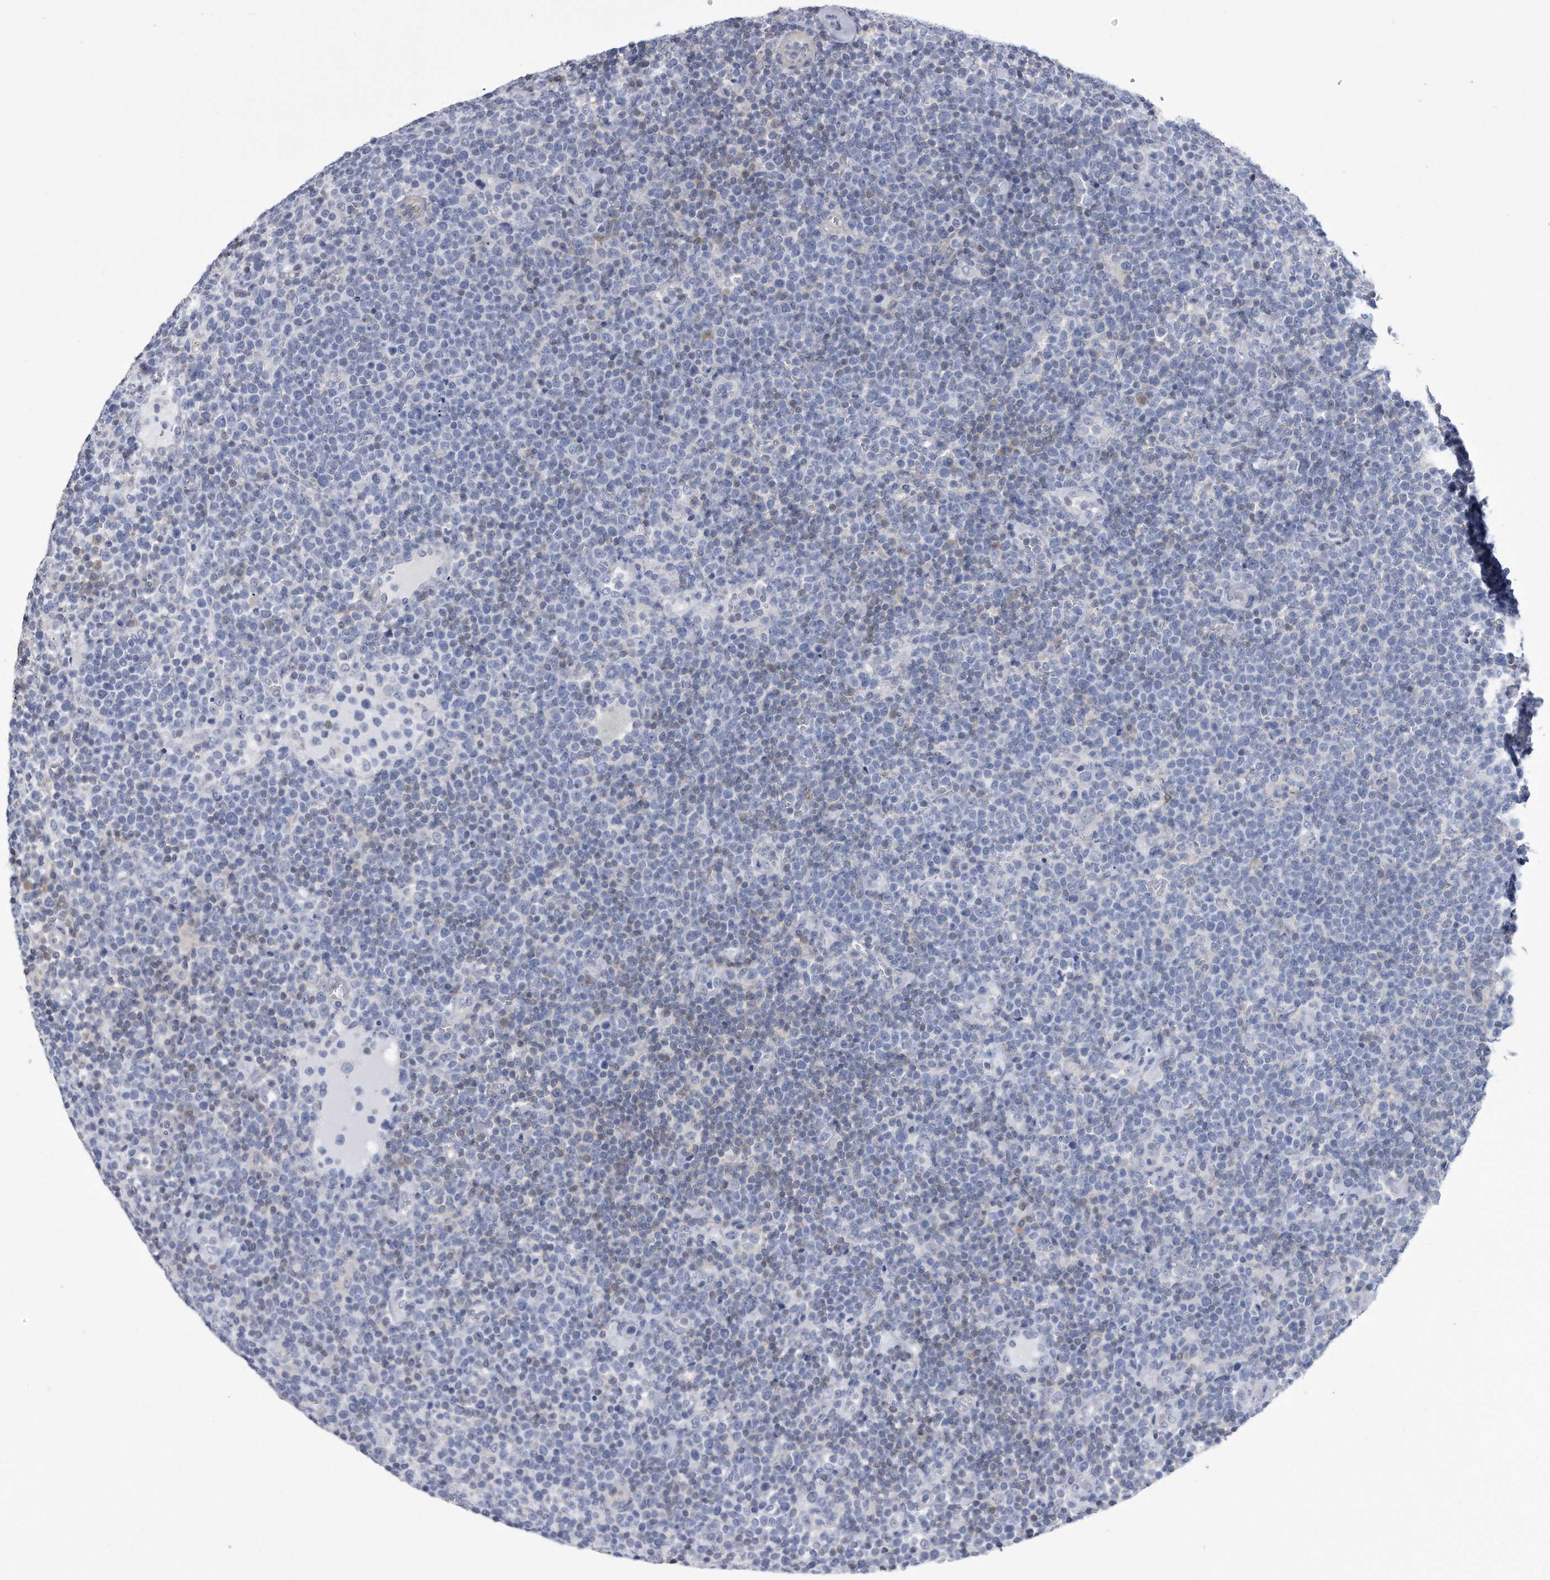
{"staining": {"intensity": "negative", "quantity": "none", "location": "none"}, "tissue": "lymphoma", "cell_type": "Tumor cells", "image_type": "cancer", "snomed": [{"axis": "morphology", "description": "Malignant lymphoma, non-Hodgkin's type, High grade"}, {"axis": "topography", "description": "Lymph node"}], "caption": "Malignant lymphoma, non-Hodgkin's type (high-grade) was stained to show a protein in brown. There is no significant staining in tumor cells.", "gene": "PYGB", "patient": {"sex": "male", "age": 61}}